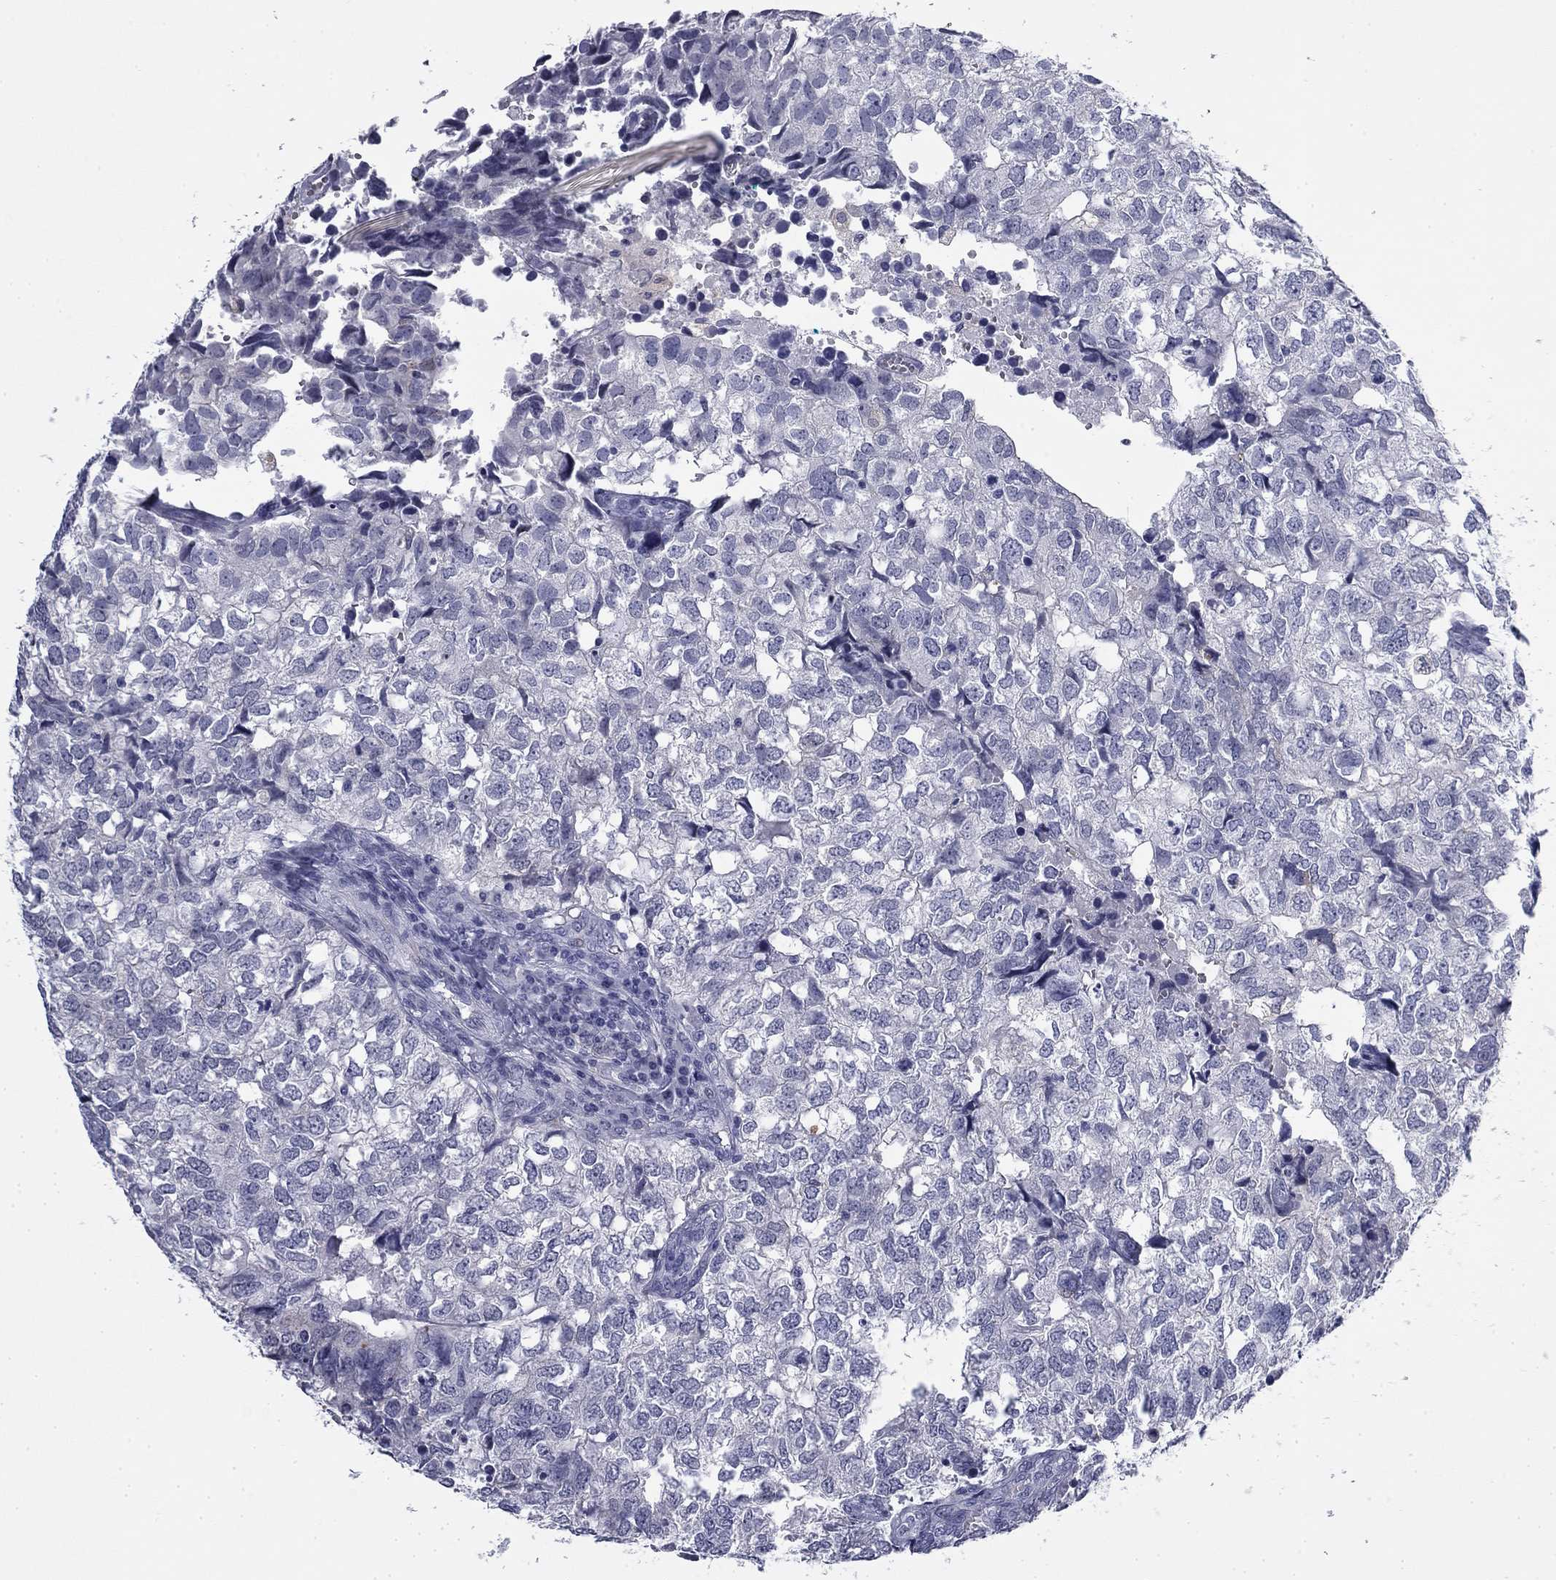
{"staining": {"intensity": "negative", "quantity": "none", "location": "none"}, "tissue": "breast cancer", "cell_type": "Tumor cells", "image_type": "cancer", "snomed": [{"axis": "morphology", "description": "Duct carcinoma"}, {"axis": "topography", "description": "Breast"}], "caption": "The photomicrograph reveals no staining of tumor cells in breast cancer (infiltrating ductal carcinoma). (Immunohistochemistry (ihc), brightfield microscopy, high magnification).", "gene": "BCL2L14", "patient": {"sex": "female", "age": 30}}